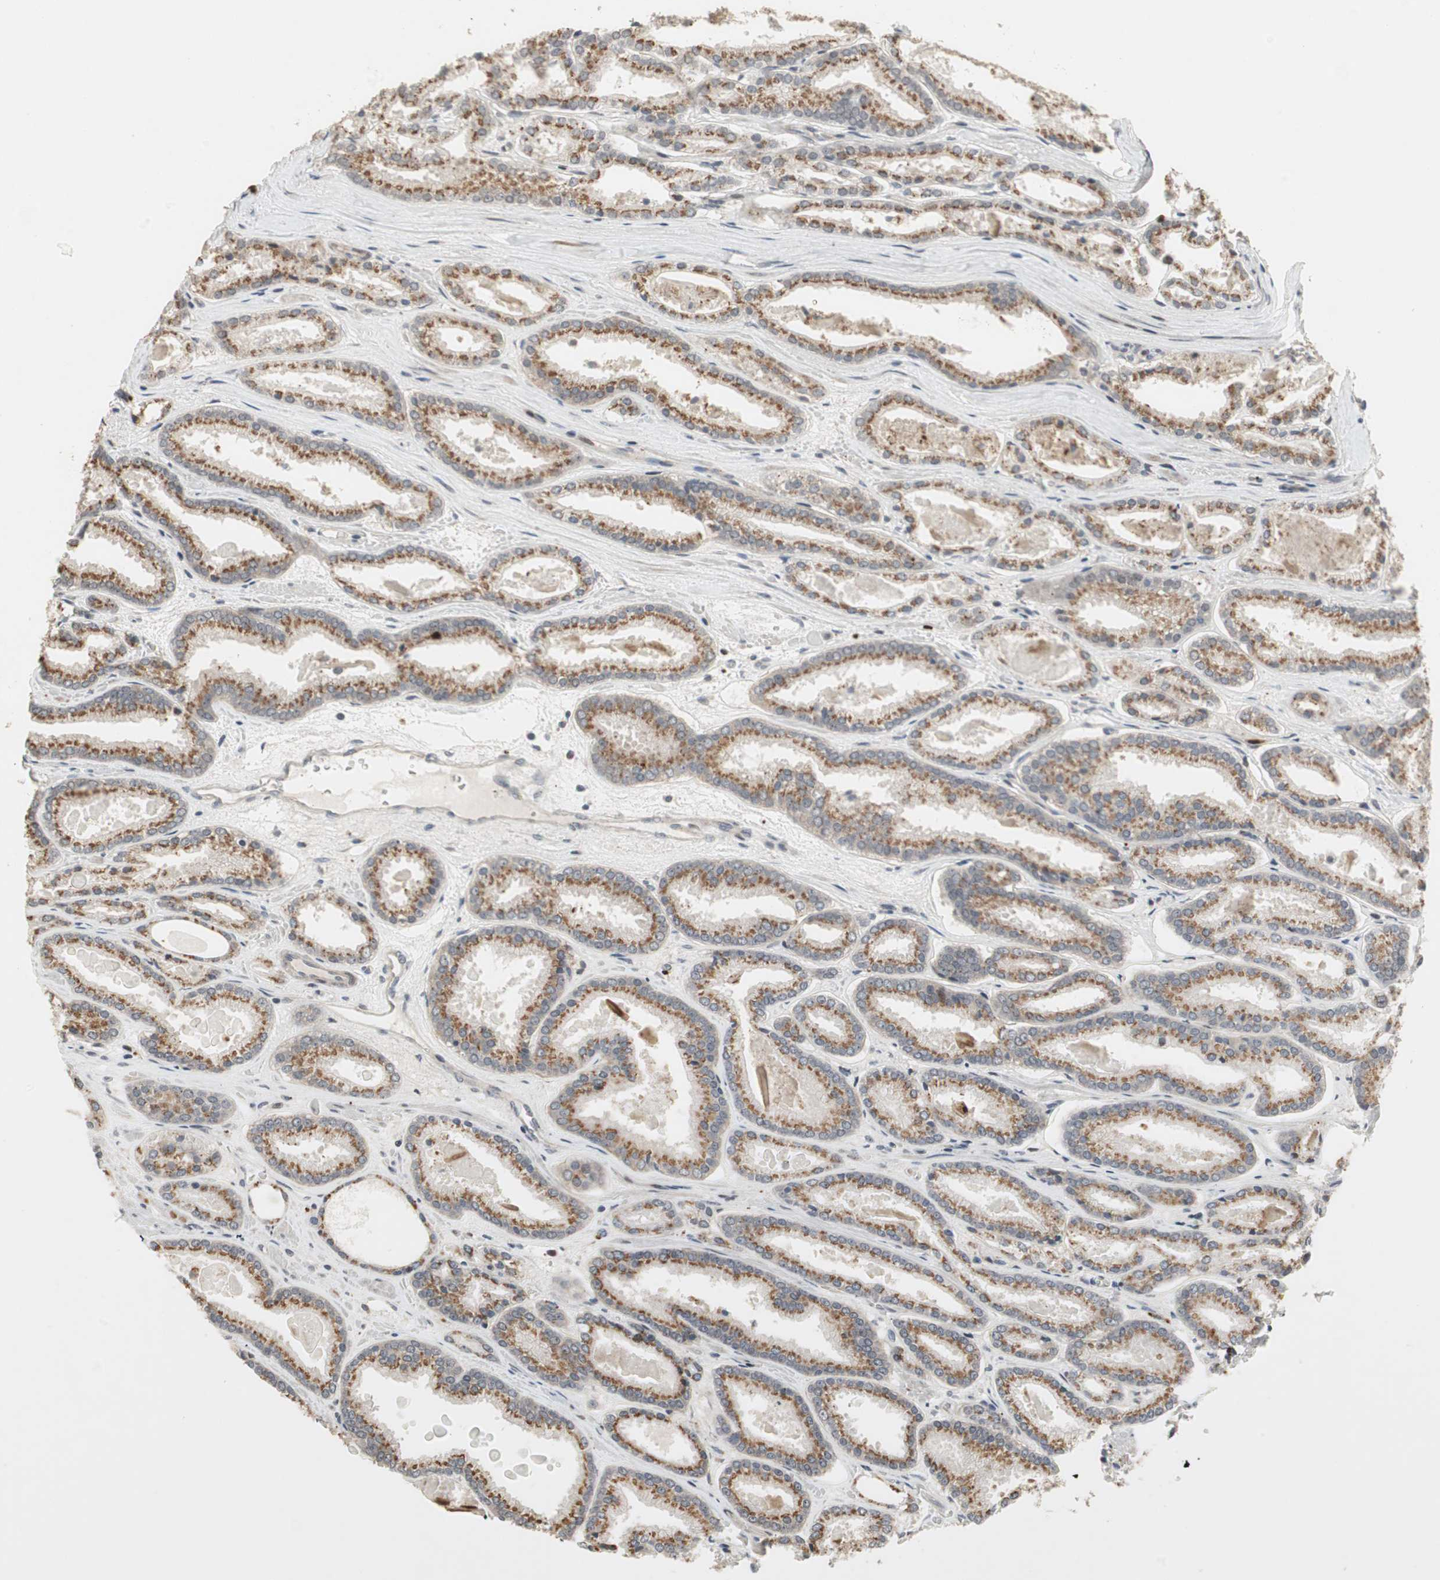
{"staining": {"intensity": "moderate", "quantity": ">75%", "location": "cytoplasmic/membranous"}, "tissue": "prostate cancer", "cell_type": "Tumor cells", "image_type": "cancer", "snomed": [{"axis": "morphology", "description": "Adenocarcinoma, Low grade"}, {"axis": "topography", "description": "Prostate"}], "caption": "Immunohistochemistry micrograph of prostate cancer (low-grade adenocarcinoma) stained for a protein (brown), which demonstrates medium levels of moderate cytoplasmic/membranous expression in about >75% of tumor cells.", "gene": "SNX4", "patient": {"sex": "male", "age": 59}}